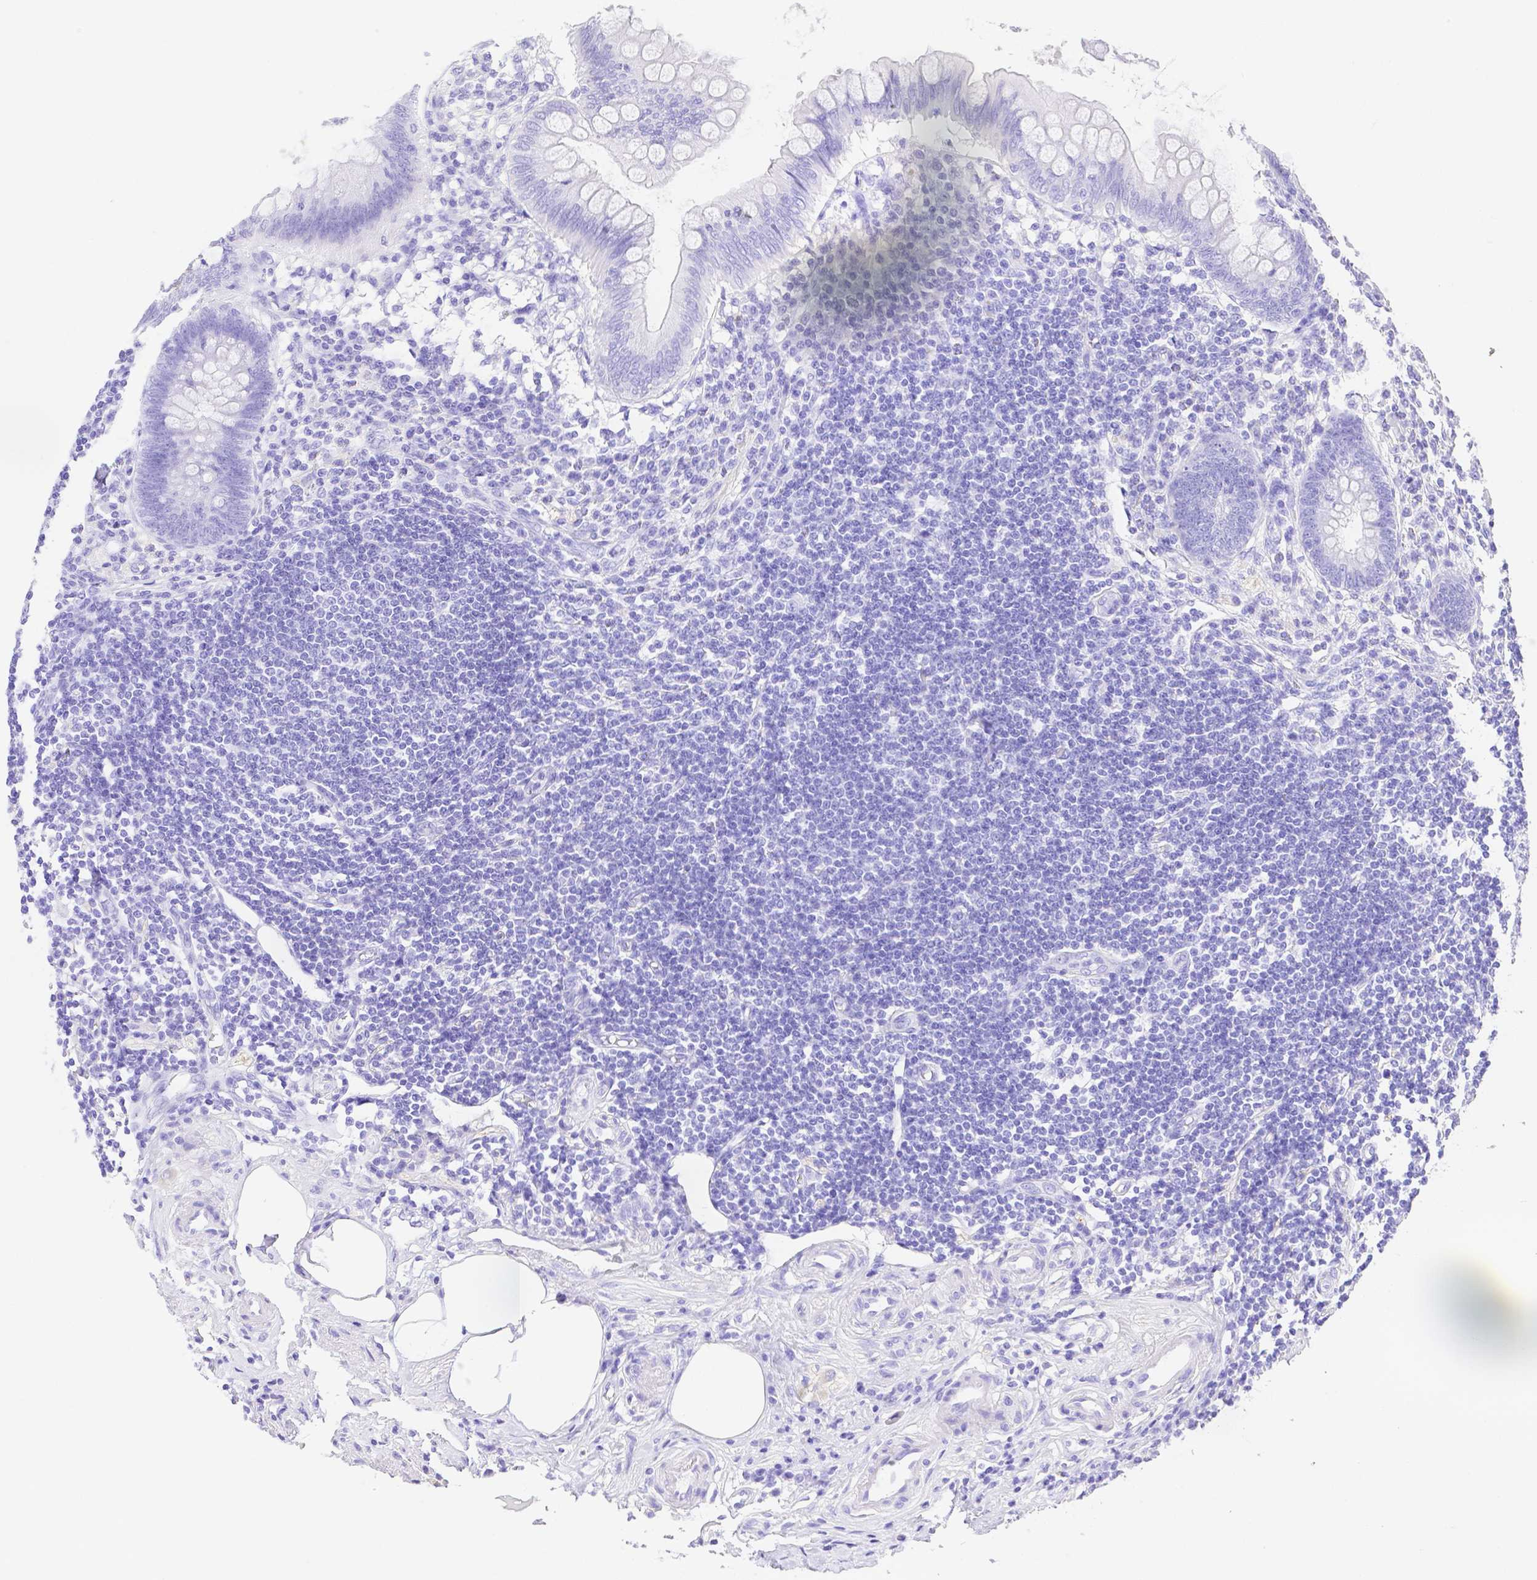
{"staining": {"intensity": "negative", "quantity": "none", "location": "none"}, "tissue": "appendix", "cell_type": "Glandular cells", "image_type": "normal", "snomed": [{"axis": "morphology", "description": "Normal tissue, NOS"}, {"axis": "topography", "description": "Appendix"}], "caption": "This histopathology image is of benign appendix stained with immunohistochemistry to label a protein in brown with the nuclei are counter-stained blue. There is no staining in glandular cells.", "gene": "SMR3A", "patient": {"sex": "female", "age": 57}}